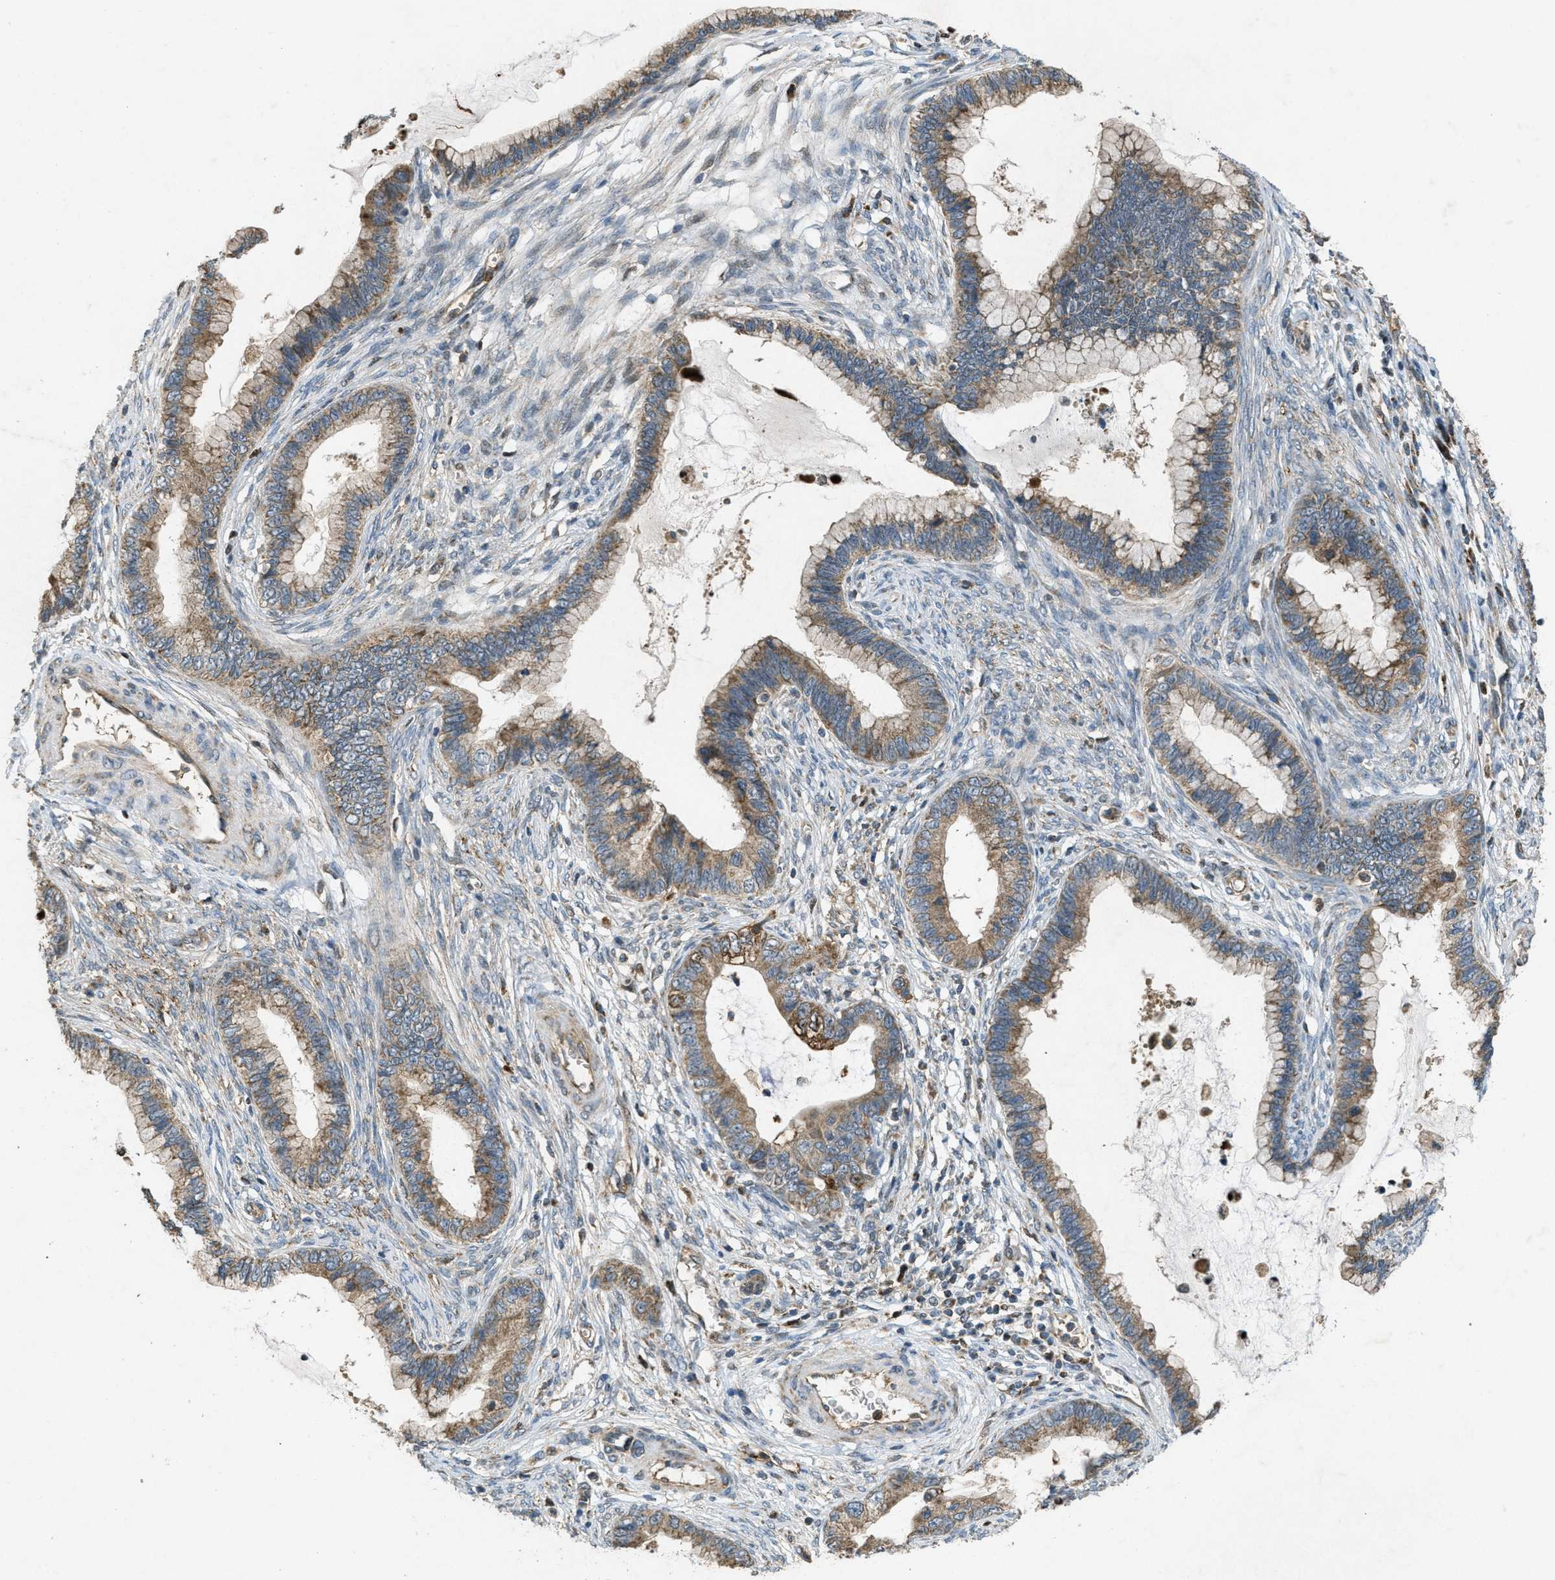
{"staining": {"intensity": "moderate", "quantity": ">75%", "location": "cytoplasmic/membranous"}, "tissue": "cervical cancer", "cell_type": "Tumor cells", "image_type": "cancer", "snomed": [{"axis": "morphology", "description": "Adenocarcinoma, NOS"}, {"axis": "topography", "description": "Cervix"}], "caption": "Cervical cancer (adenocarcinoma) was stained to show a protein in brown. There is medium levels of moderate cytoplasmic/membranous expression in about >75% of tumor cells.", "gene": "PPP1R15A", "patient": {"sex": "female", "age": 44}}